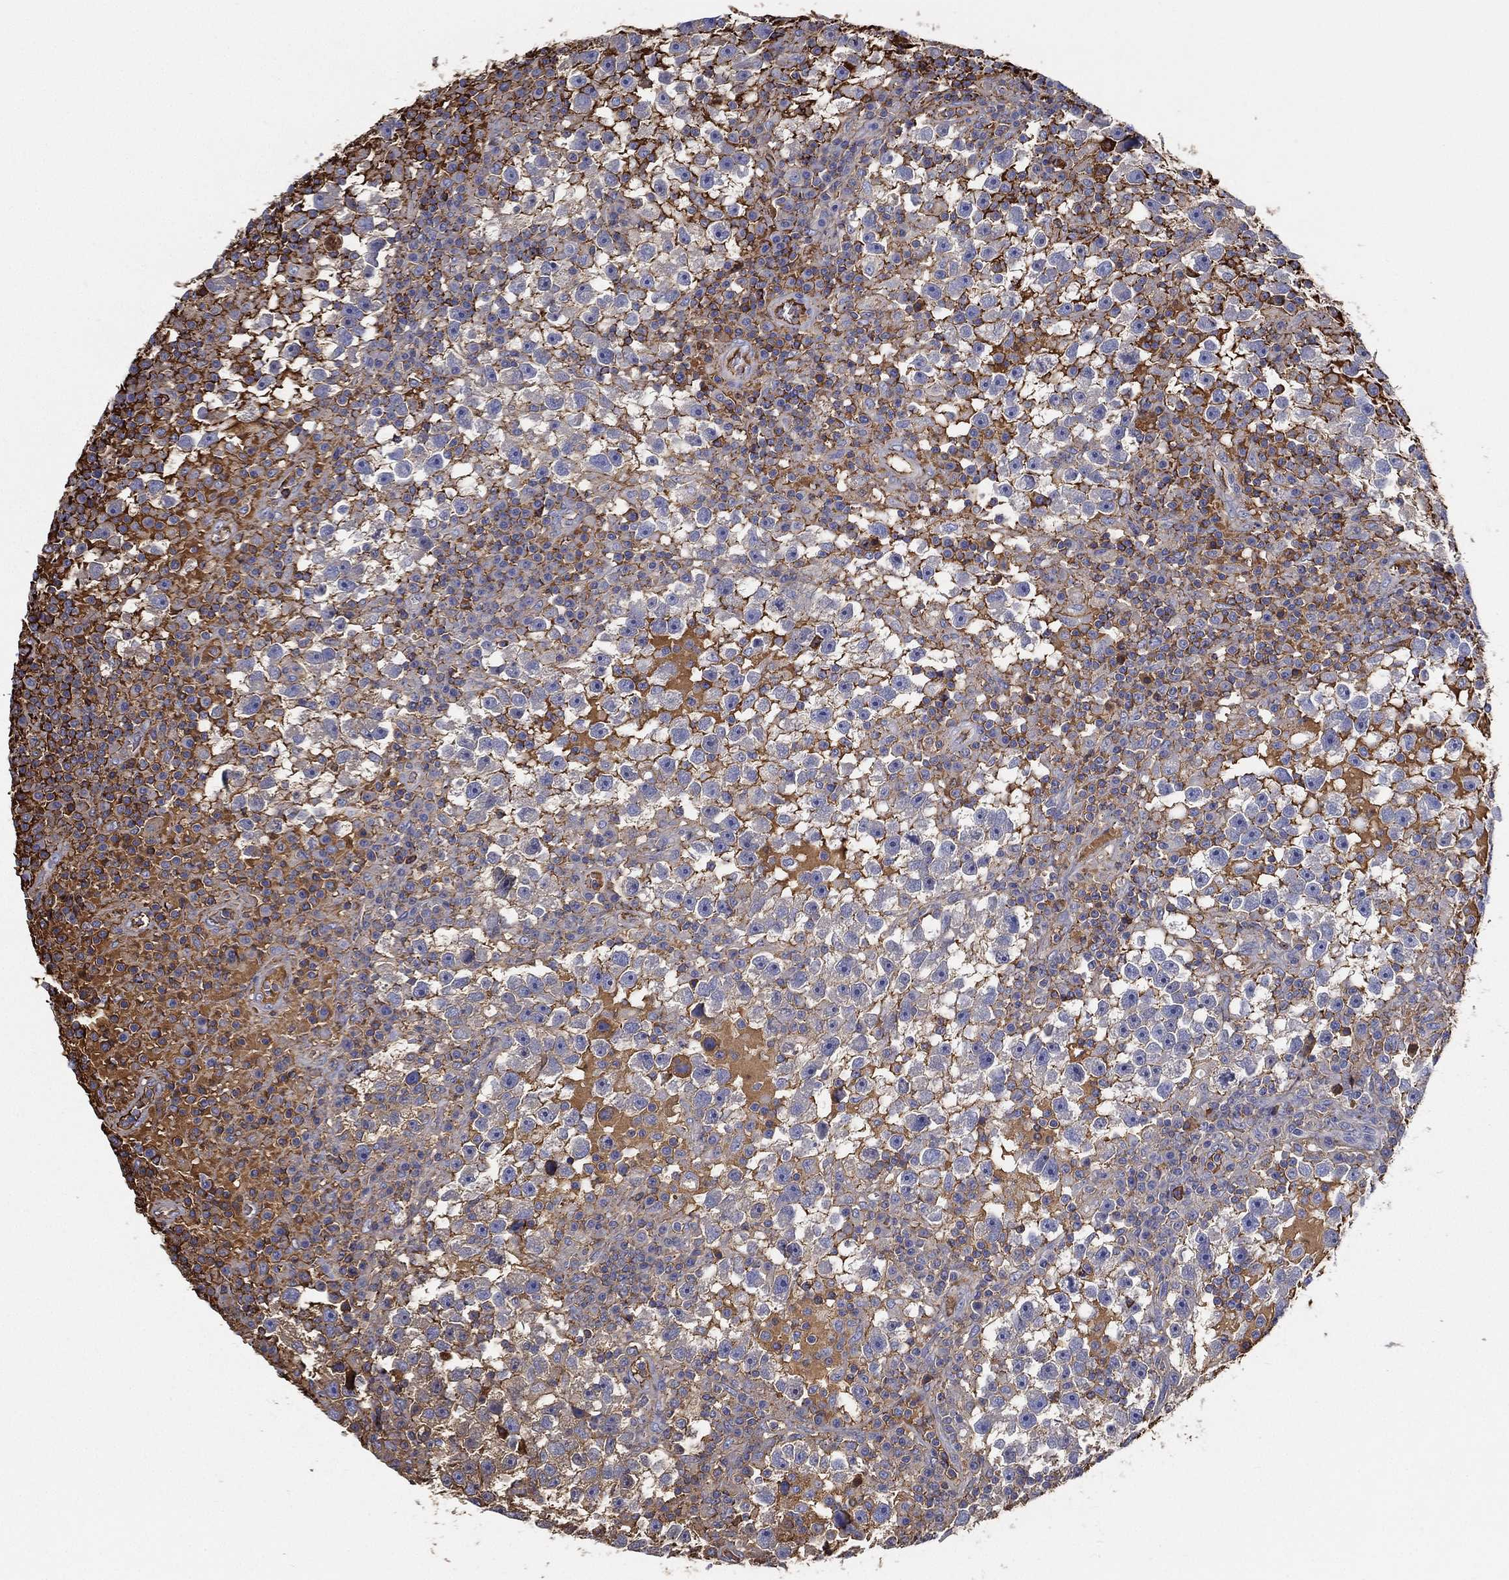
{"staining": {"intensity": "moderate", "quantity": "25%-75%", "location": "cytoplasmic/membranous"}, "tissue": "testis cancer", "cell_type": "Tumor cells", "image_type": "cancer", "snomed": [{"axis": "morphology", "description": "Seminoma, NOS"}, {"axis": "topography", "description": "Testis"}], "caption": "Testis seminoma stained for a protein (brown) displays moderate cytoplasmic/membranous positive staining in about 25%-75% of tumor cells.", "gene": "IFNB1", "patient": {"sex": "male", "age": 47}}